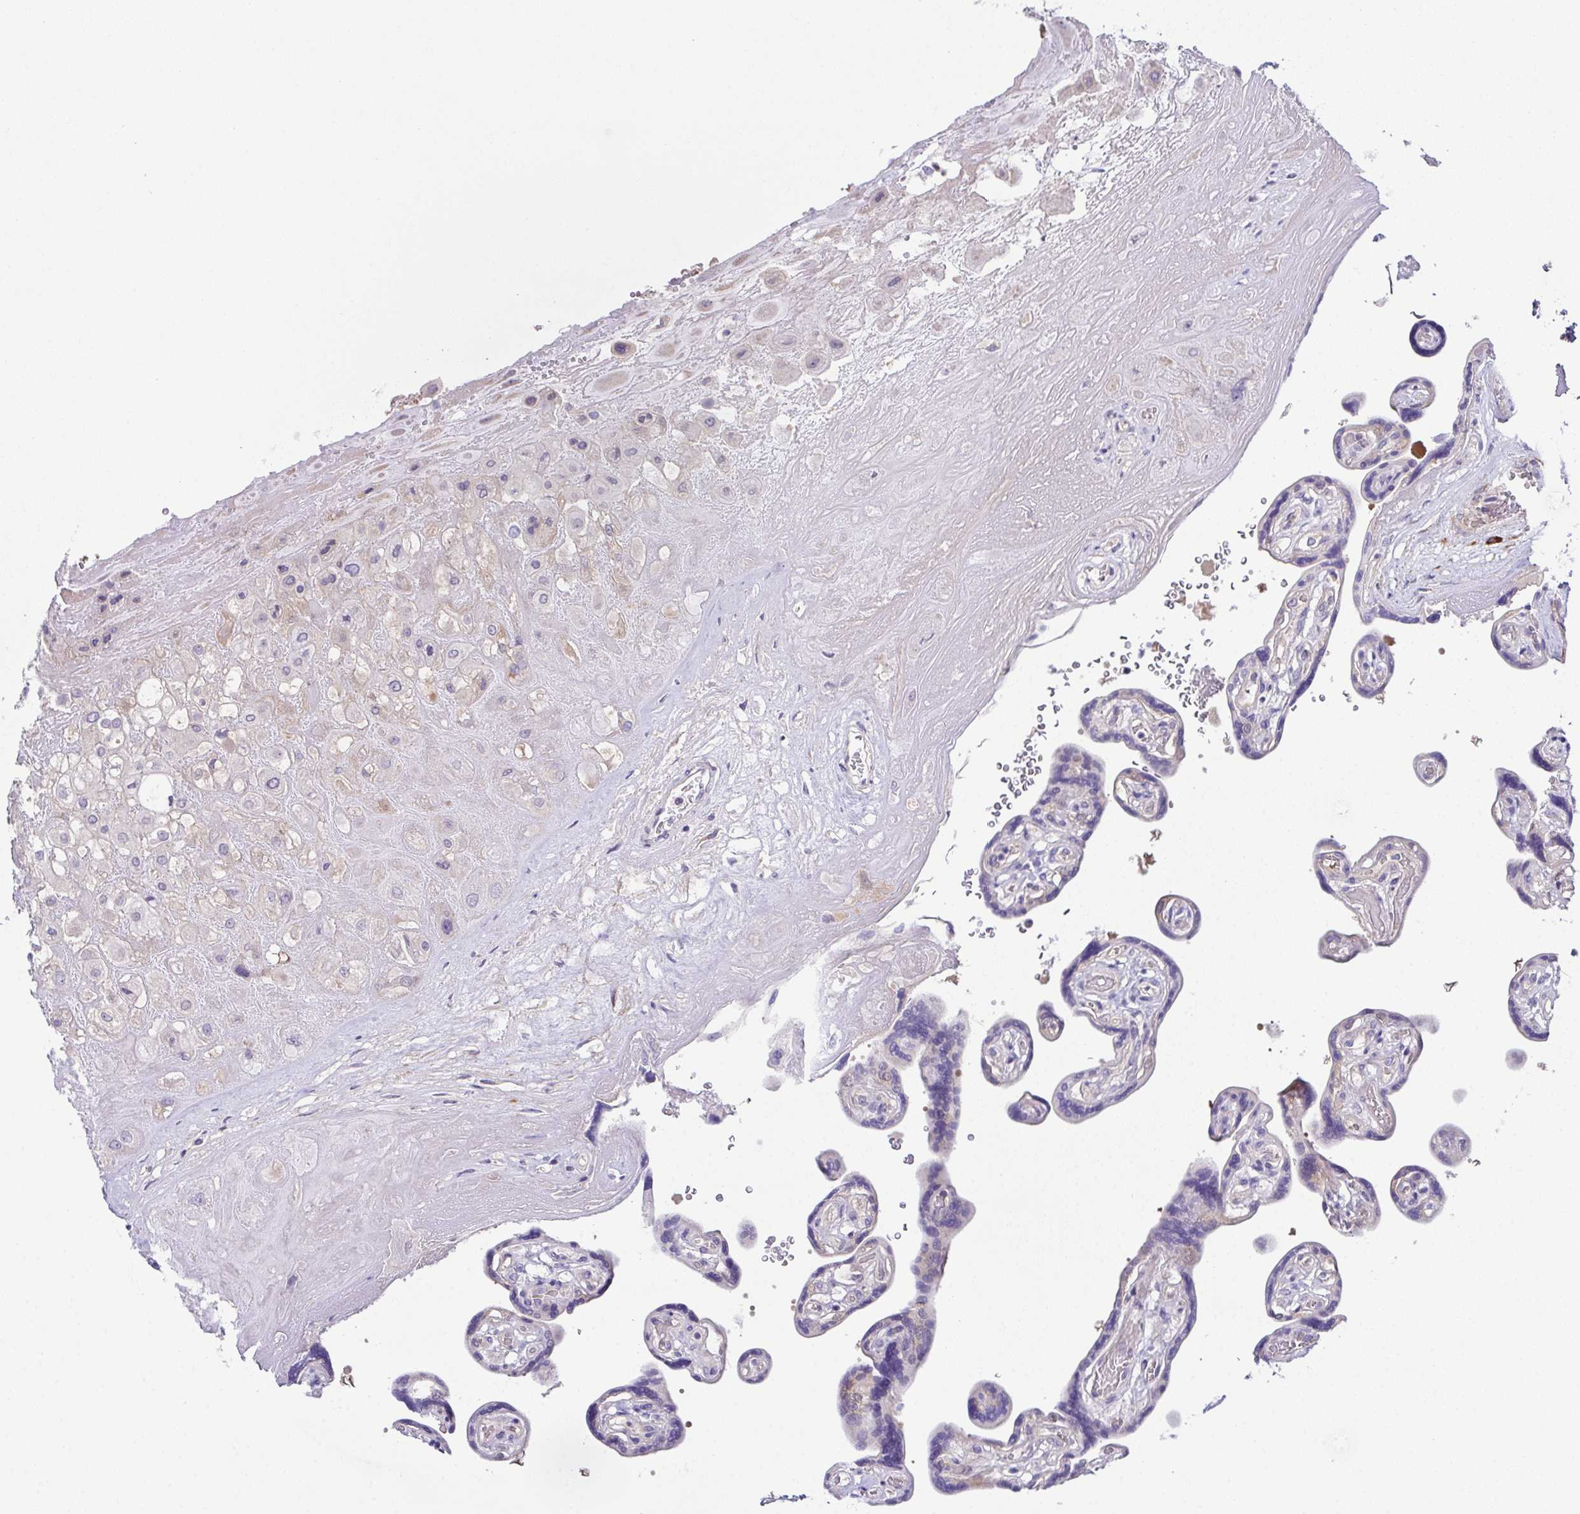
{"staining": {"intensity": "negative", "quantity": "none", "location": "none"}, "tissue": "placenta", "cell_type": "Decidual cells", "image_type": "normal", "snomed": [{"axis": "morphology", "description": "Normal tissue, NOS"}, {"axis": "topography", "description": "Placenta"}], "caption": "This is an immunohistochemistry (IHC) histopathology image of unremarkable placenta. There is no positivity in decidual cells.", "gene": "CFAP97D1", "patient": {"sex": "female", "age": 32}}